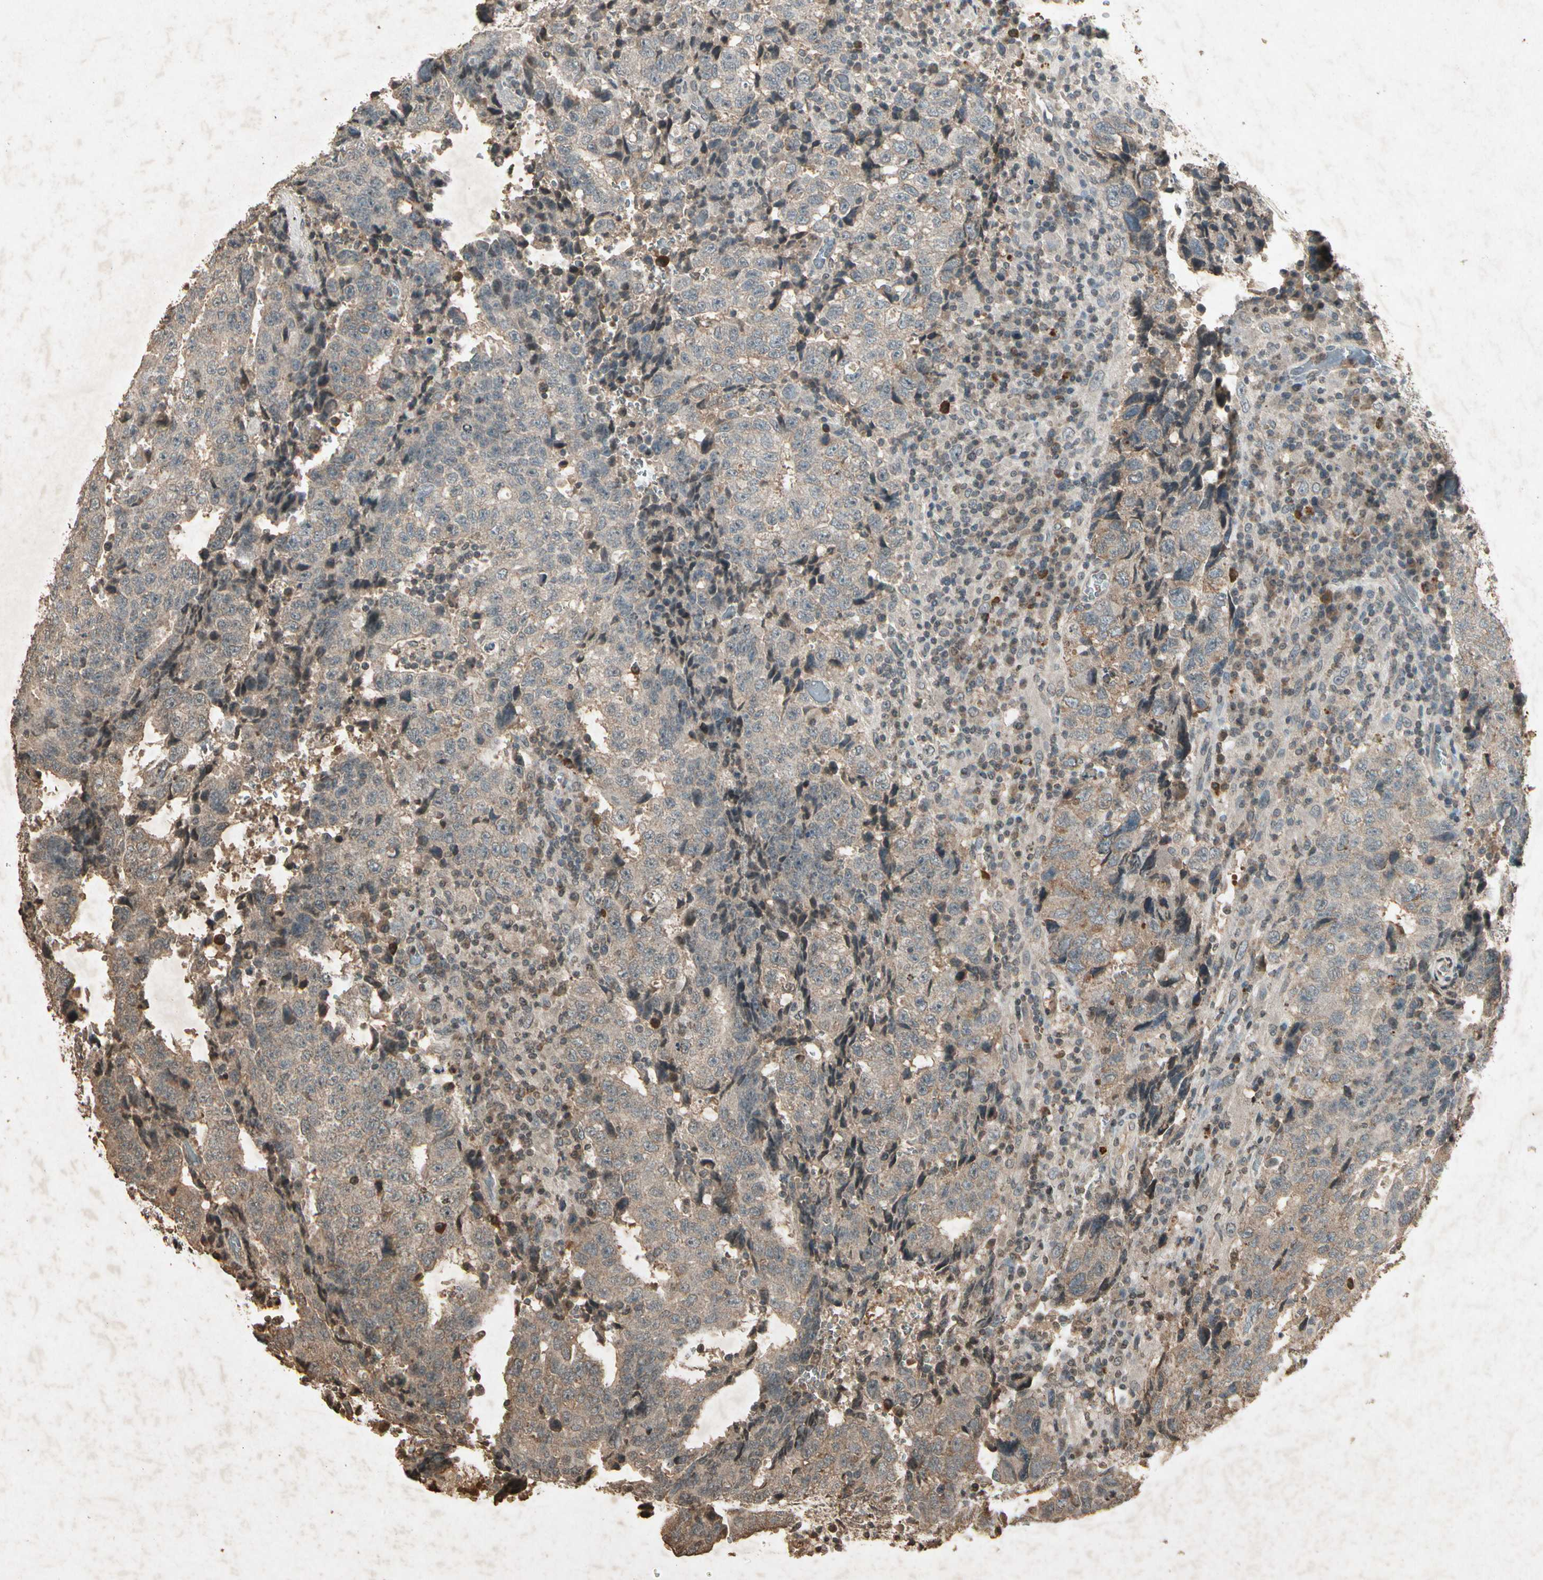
{"staining": {"intensity": "weak", "quantity": "25%-75%", "location": "cytoplasmic/membranous"}, "tissue": "testis cancer", "cell_type": "Tumor cells", "image_type": "cancer", "snomed": [{"axis": "morphology", "description": "Necrosis, NOS"}, {"axis": "morphology", "description": "Carcinoma, Embryonal, NOS"}, {"axis": "topography", "description": "Testis"}], "caption": "A low amount of weak cytoplasmic/membranous positivity is seen in approximately 25%-75% of tumor cells in testis embryonal carcinoma tissue.", "gene": "GC", "patient": {"sex": "male", "age": 19}}